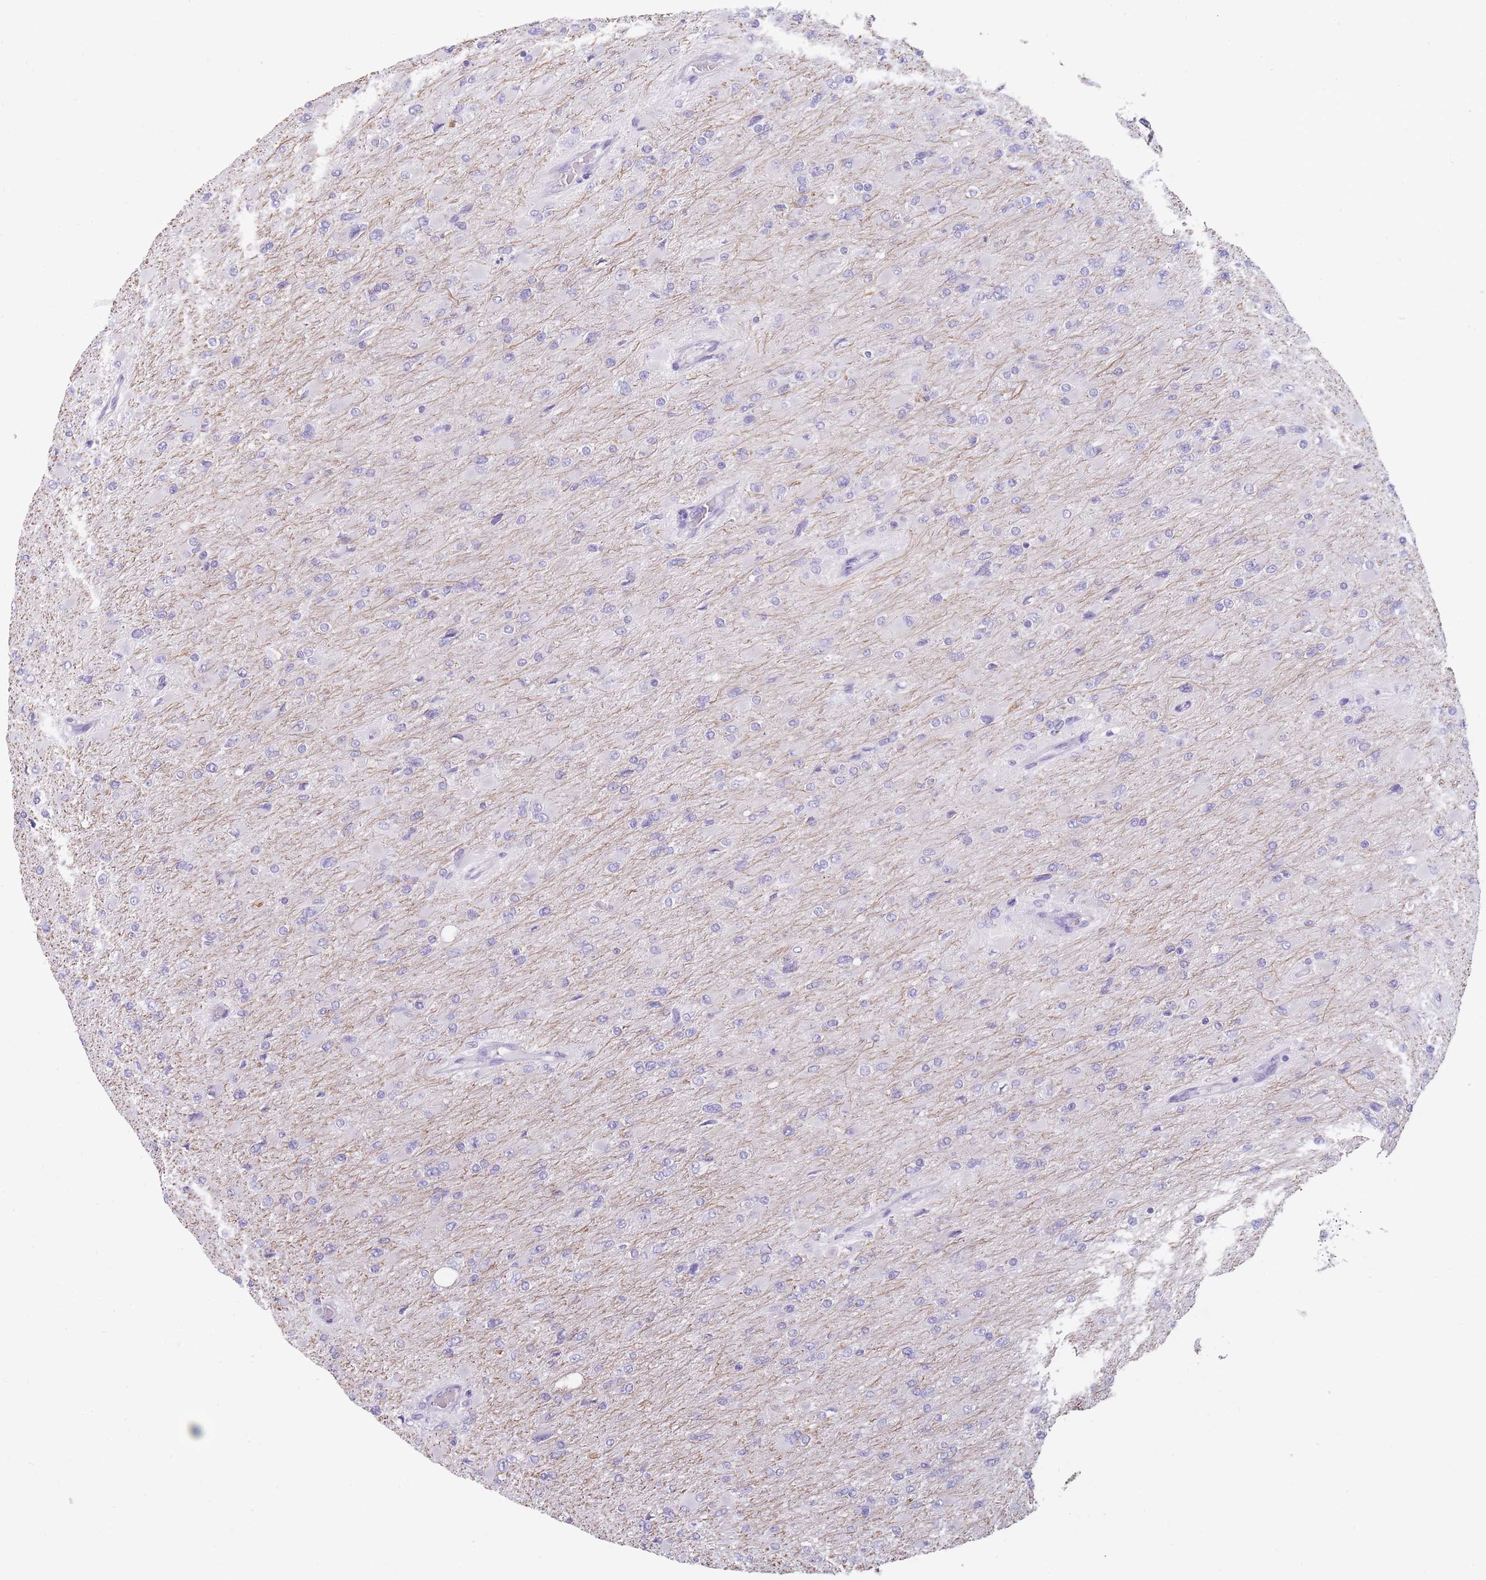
{"staining": {"intensity": "negative", "quantity": "none", "location": "none"}, "tissue": "glioma", "cell_type": "Tumor cells", "image_type": "cancer", "snomed": [{"axis": "morphology", "description": "Glioma, malignant, High grade"}, {"axis": "topography", "description": "Cerebral cortex"}], "caption": "Tumor cells show no significant protein staining in malignant glioma (high-grade). (DAB immunohistochemistry (IHC), high magnification).", "gene": "CR1L", "patient": {"sex": "female", "age": 36}}